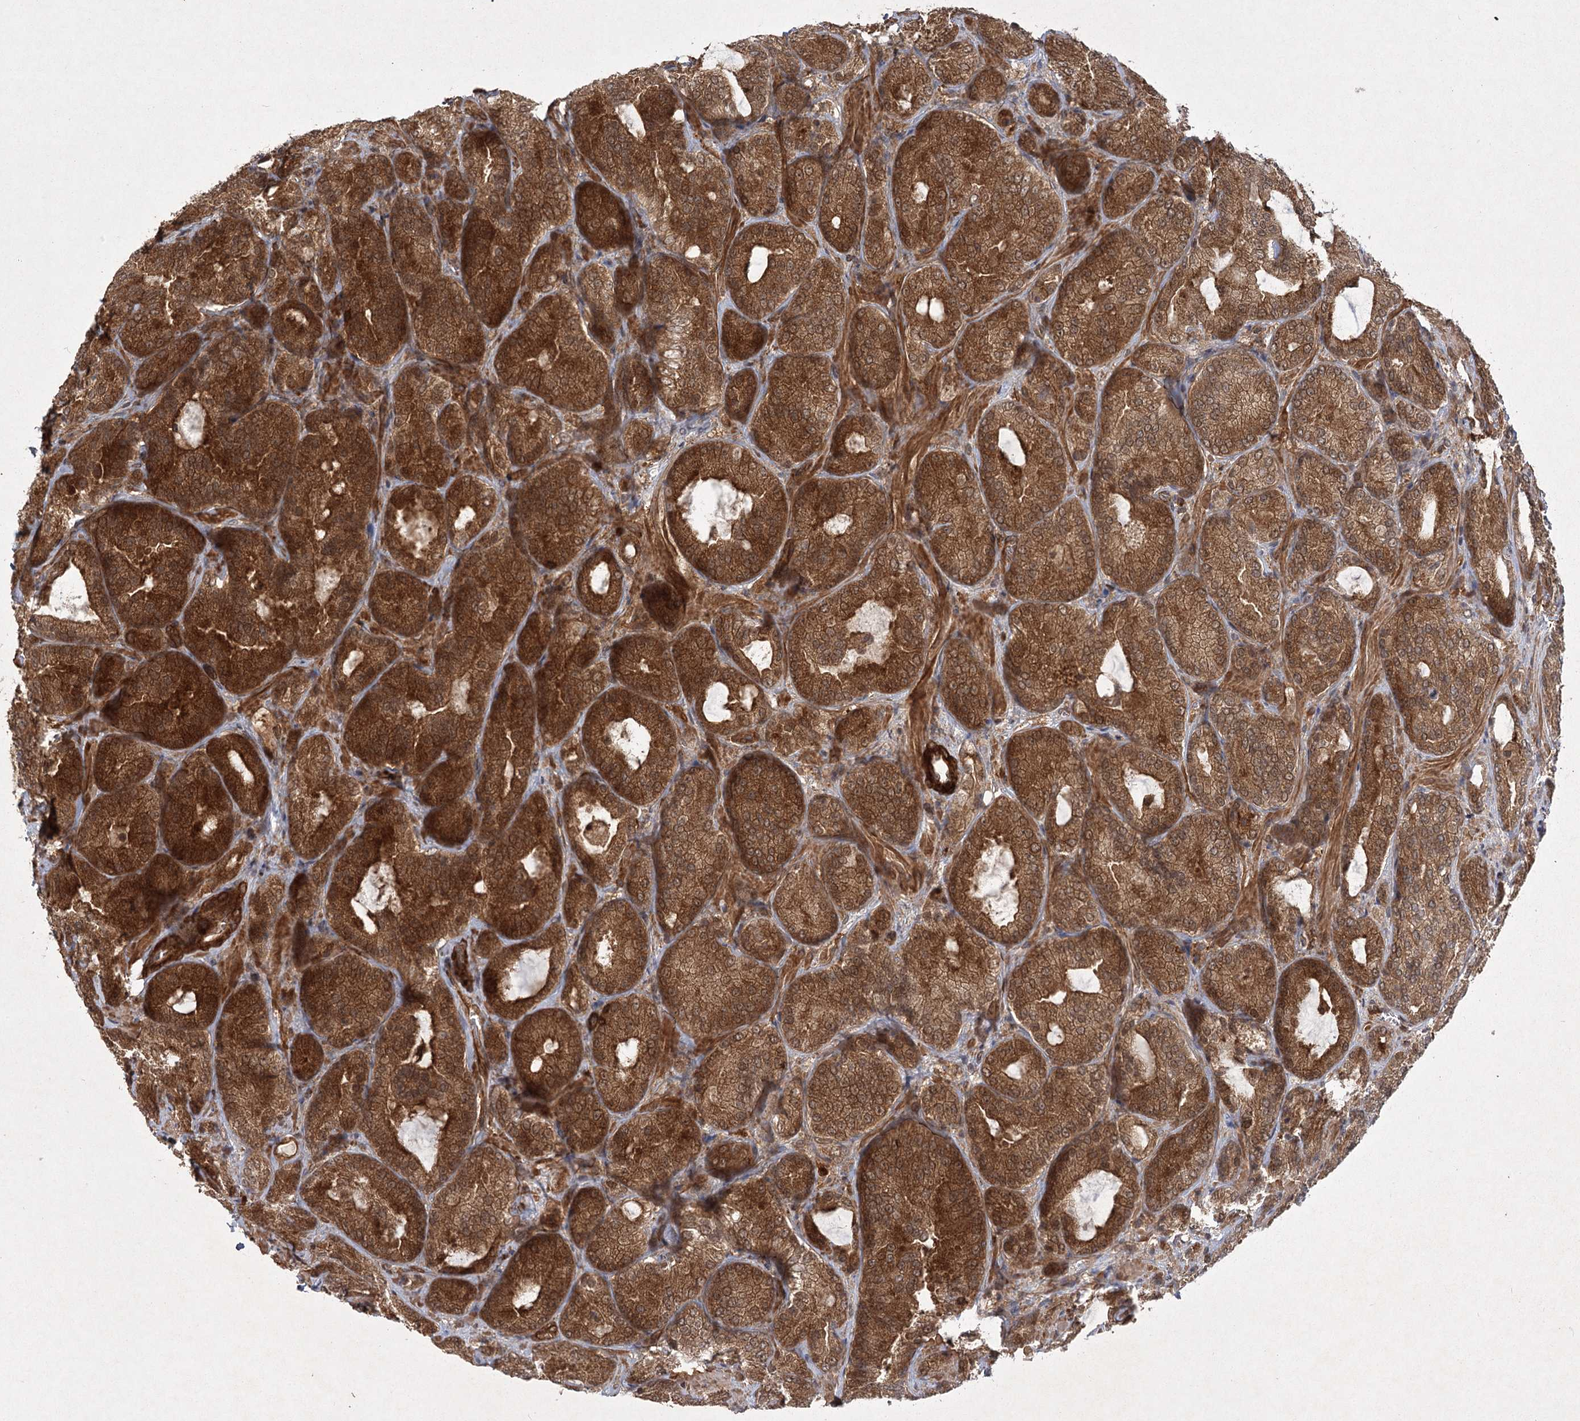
{"staining": {"intensity": "strong", "quantity": ">75%", "location": "cytoplasmic/membranous"}, "tissue": "prostate cancer", "cell_type": "Tumor cells", "image_type": "cancer", "snomed": [{"axis": "morphology", "description": "Adenocarcinoma, Low grade"}, {"axis": "topography", "description": "Prostate"}], "caption": "Prostate low-grade adenocarcinoma was stained to show a protein in brown. There is high levels of strong cytoplasmic/membranous staining in approximately >75% of tumor cells.", "gene": "MDFIC", "patient": {"sex": "male", "age": 74}}